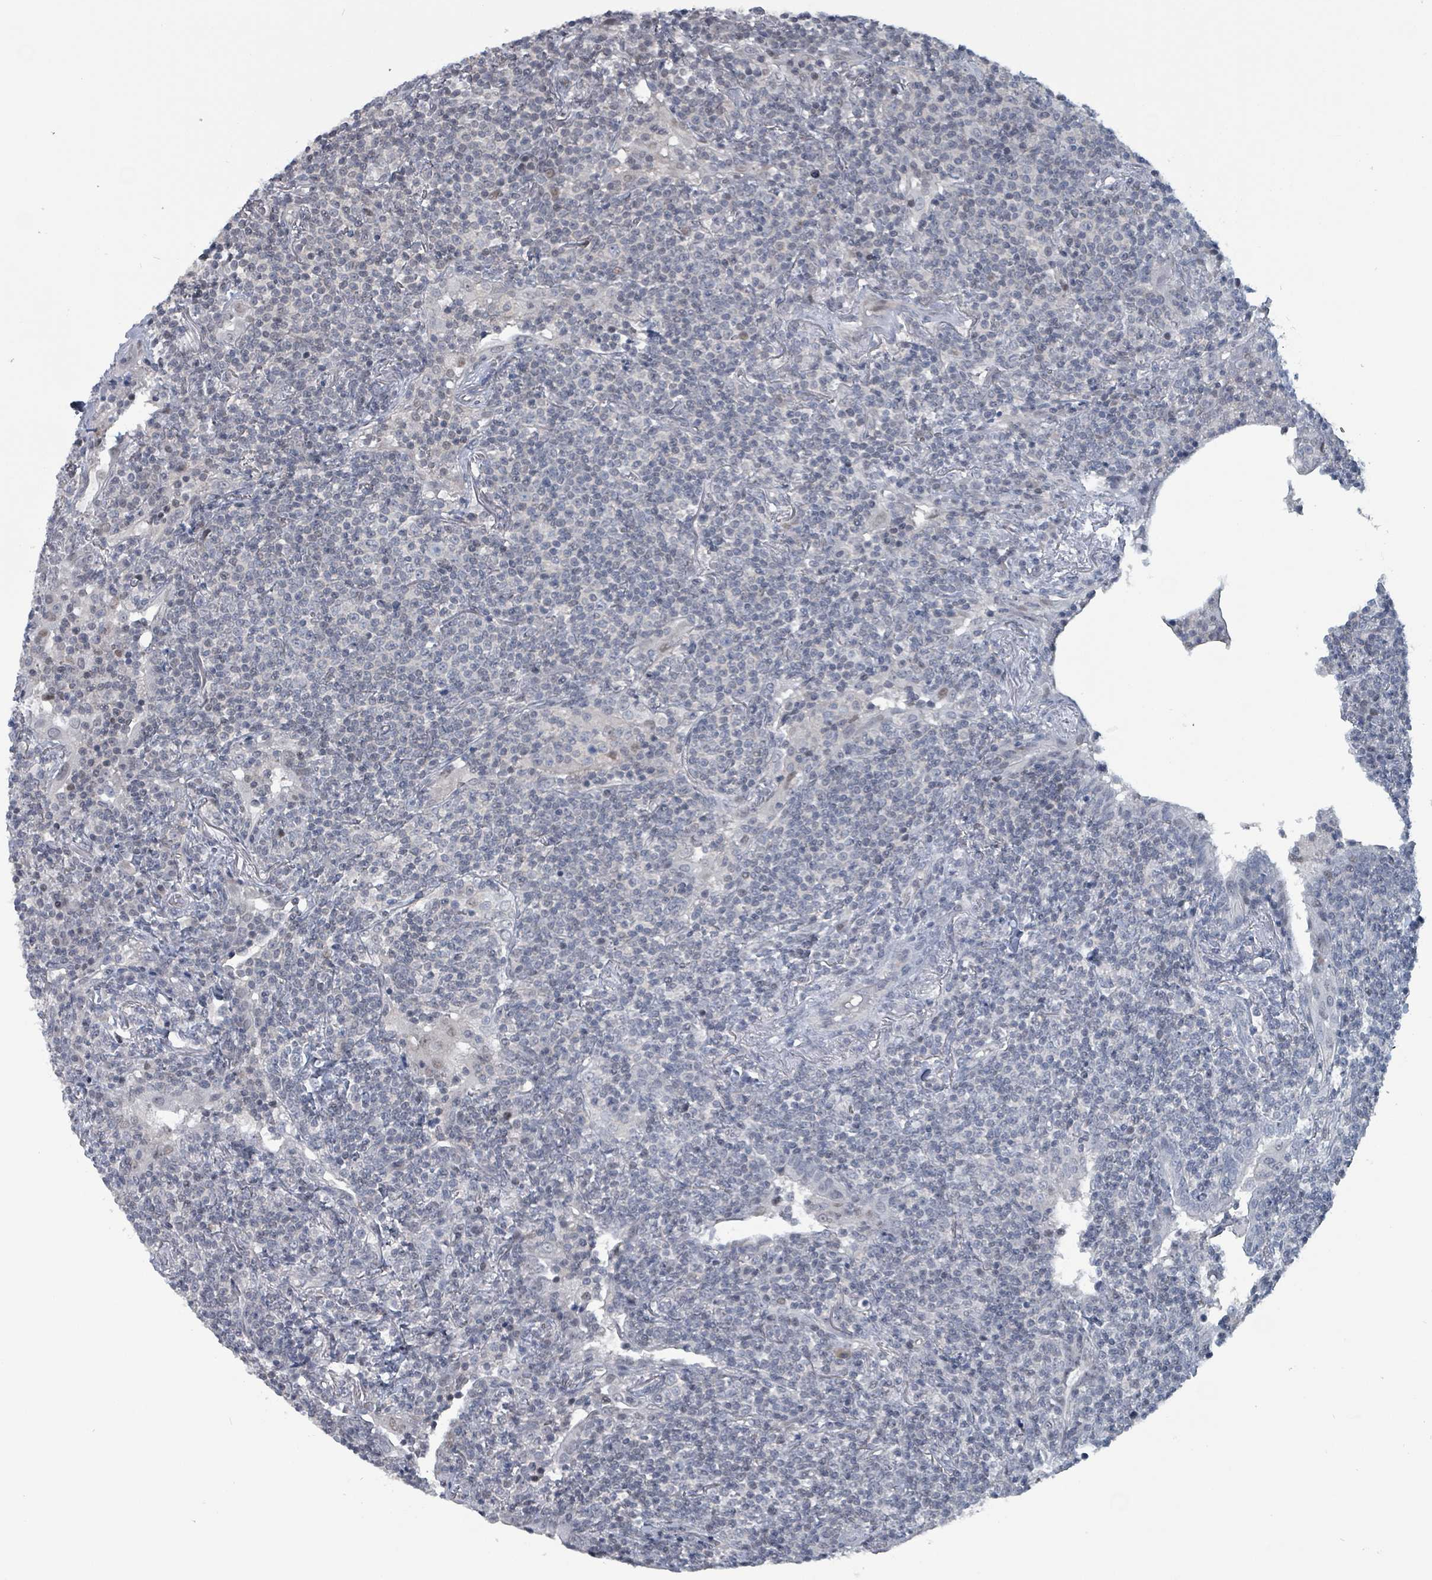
{"staining": {"intensity": "negative", "quantity": "none", "location": "none"}, "tissue": "lymphoma", "cell_type": "Tumor cells", "image_type": "cancer", "snomed": [{"axis": "morphology", "description": "Malignant lymphoma, non-Hodgkin's type, Low grade"}, {"axis": "topography", "description": "Lung"}], "caption": "The photomicrograph reveals no significant staining in tumor cells of low-grade malignant lymphoma, non-Hodgkin's type.", "gene": "BIVM", "patient": {"sex": "female", "age": 71}}